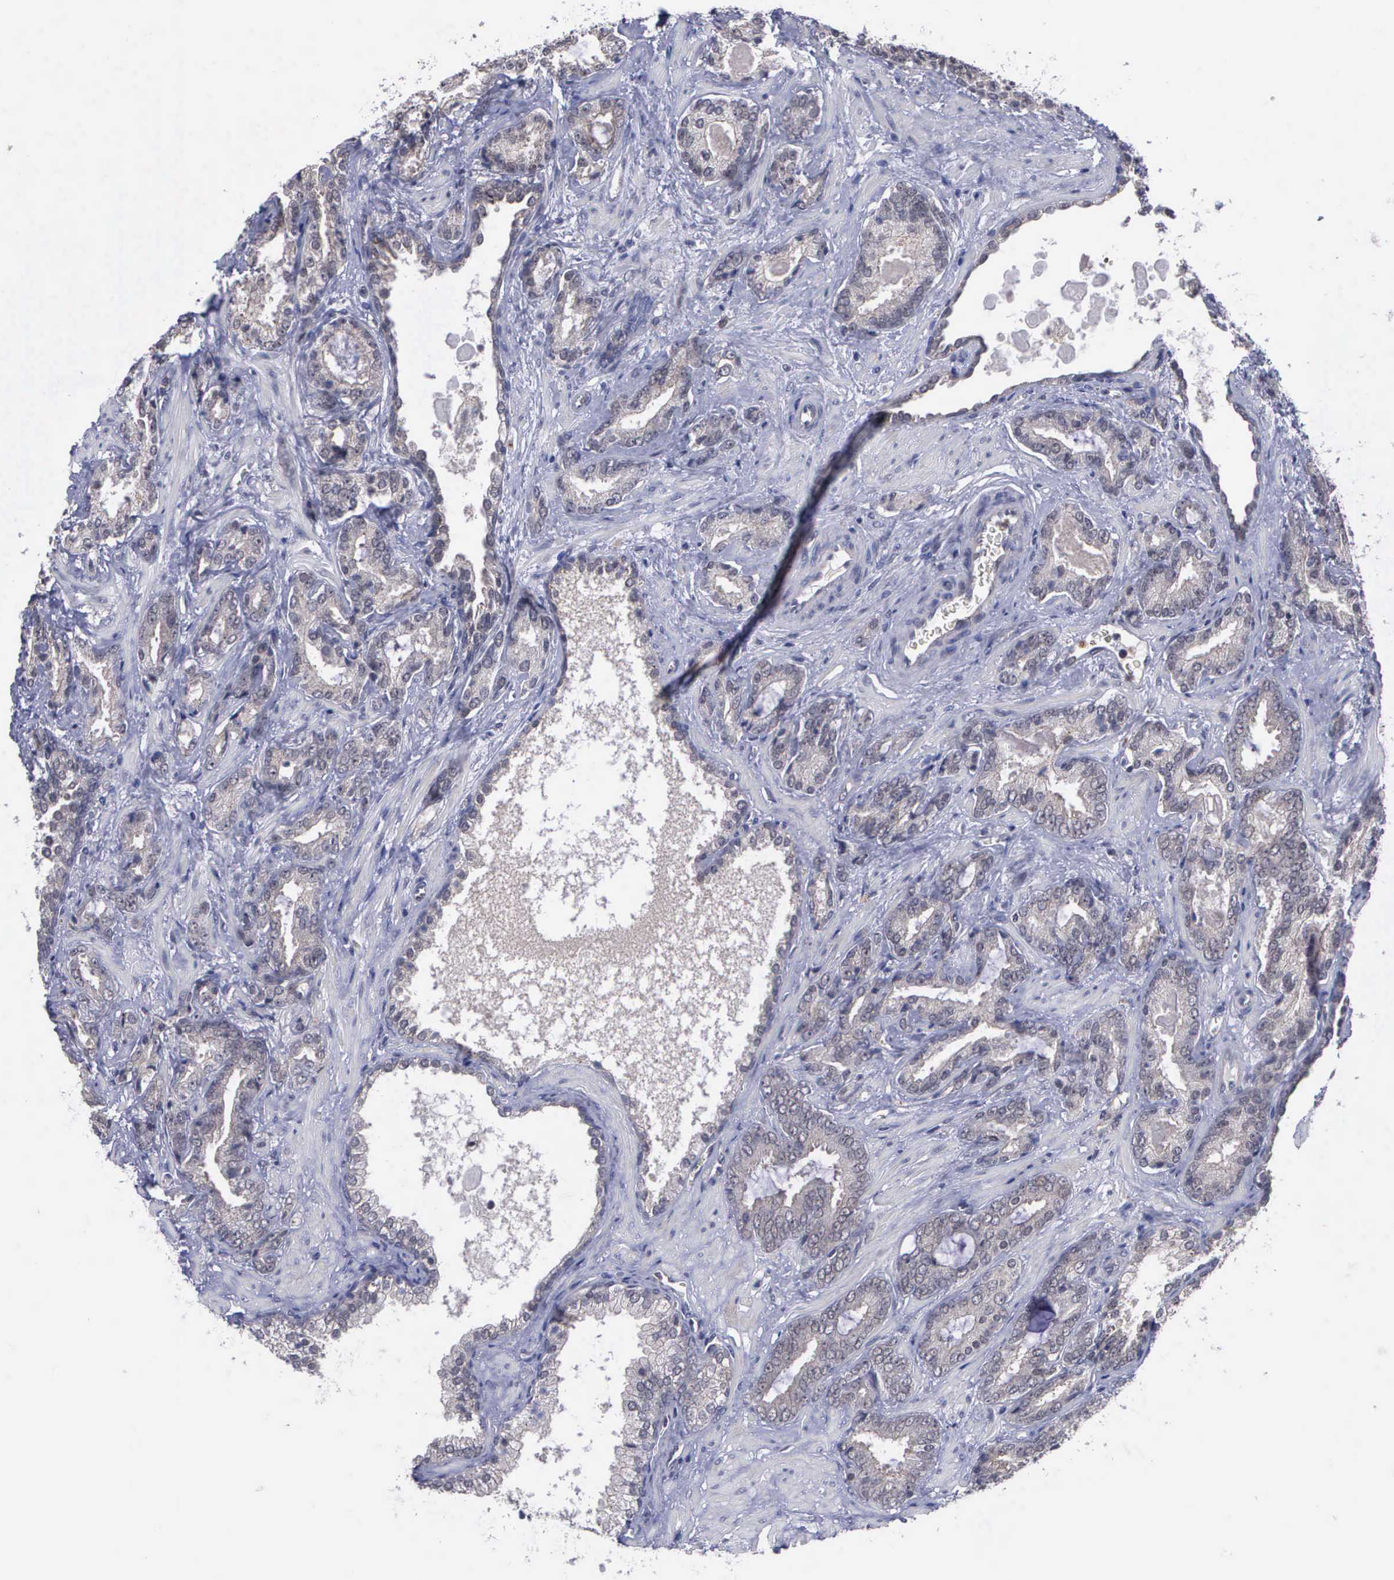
{"staining": {"intensity": "weak", "quantity": ">75%", "location": "cytoplasmic/membranous"}, "tissue": "prostate cancer", "cell_type": "Tumor cells", "image_type": "cancer", "snomed": [{"axis": "morphology", "description": "Adenocarcinoma, Medium grade"}, {"axis": "topography", "description": "Prostate"}], "caption": "The photomicrograph reveals staining of prostate cancer, revealing weak cytoplasmic/membranous protein expression (brown color) within tumor cells.", "gene": "MAP3K9", "patient": {"sex": "male", "age": 64}}